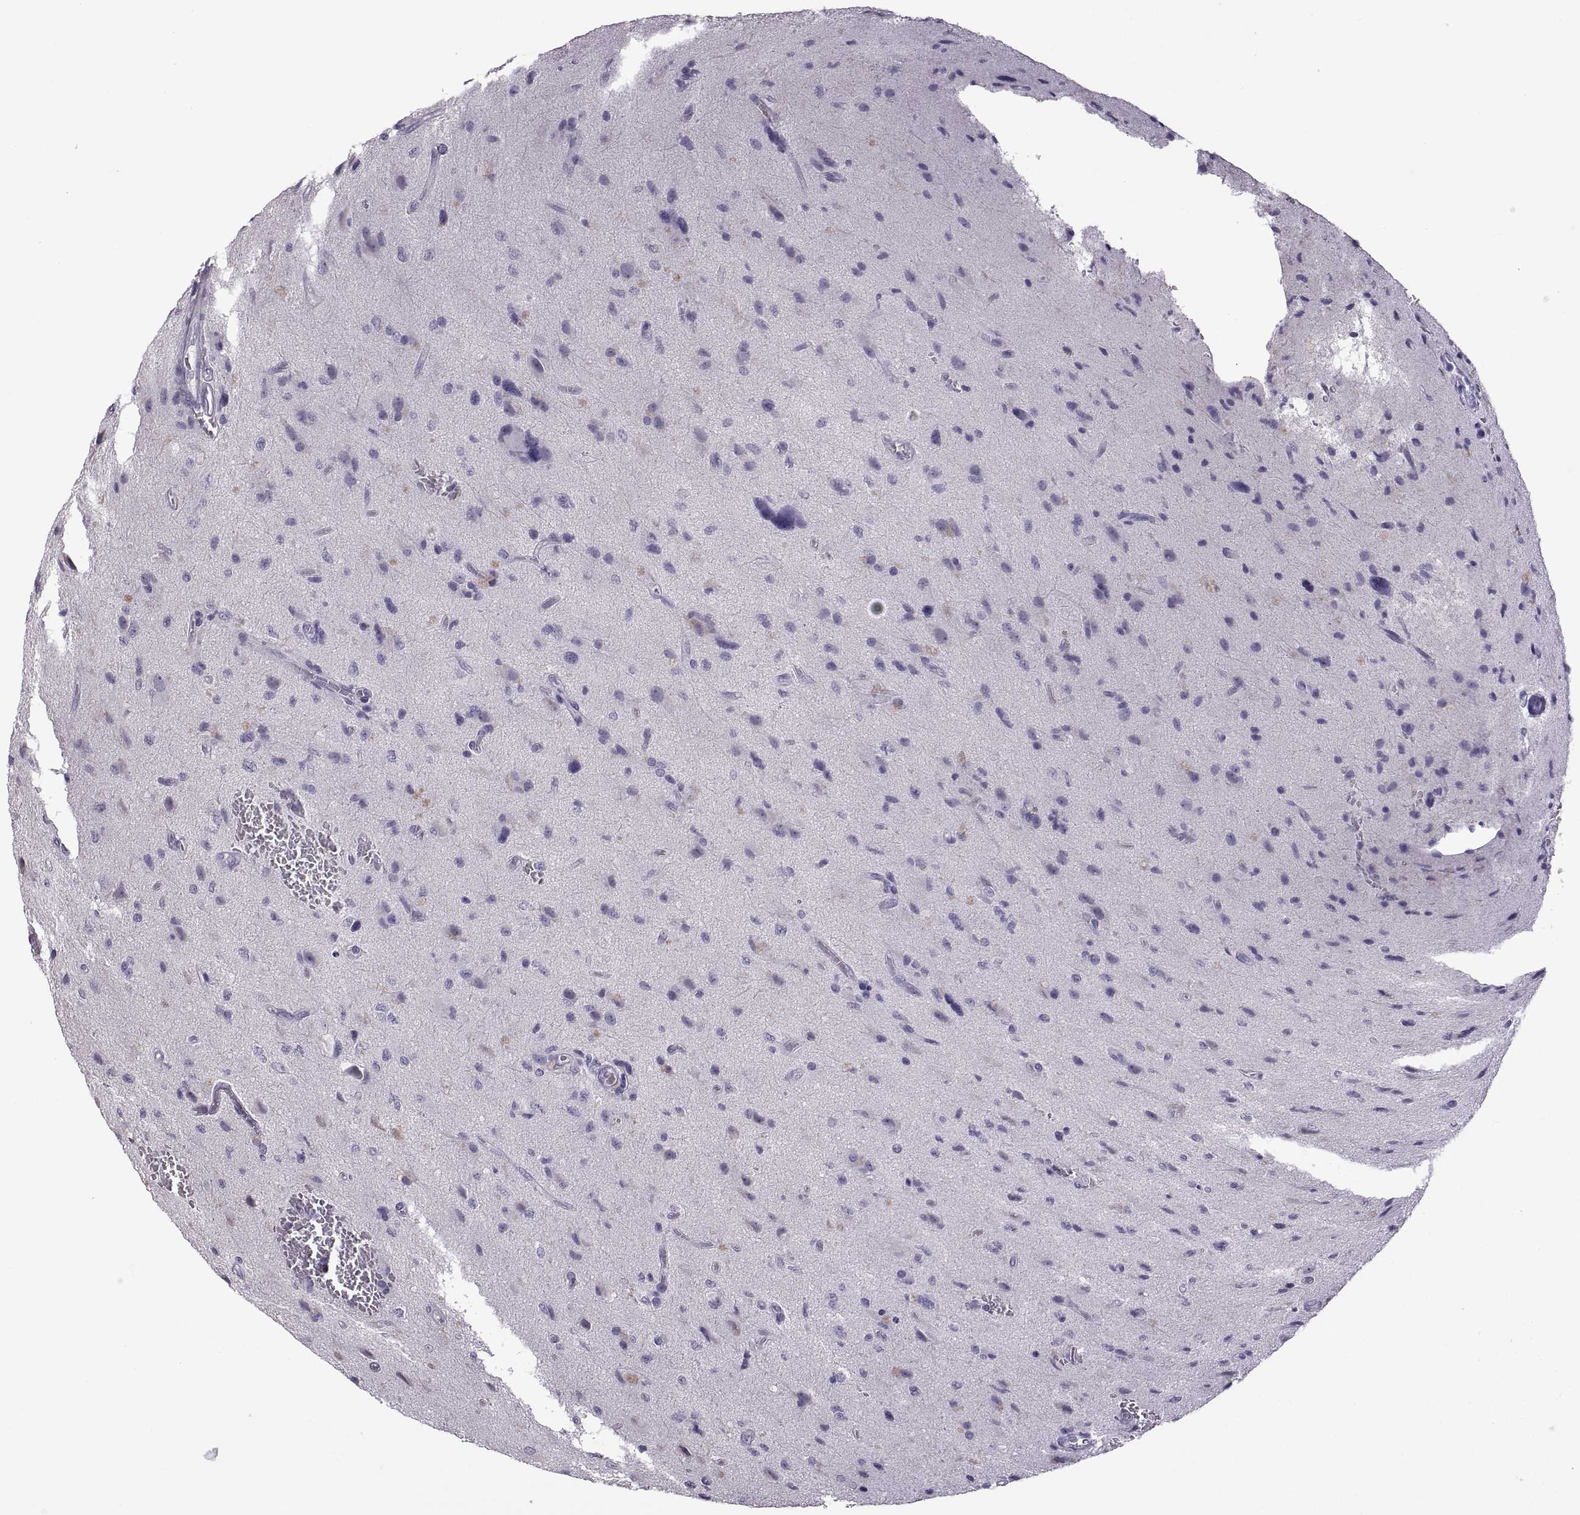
{"staining": {"intensity": "negative", "quantity": "none", "location": "none"}, "tissue": "glioma", "cell_type": "Tumor cells", "image_type": "cancer", "snomed": [{"axis": "morphology", "description": "Glioma, malignant, NOS"}, {"axis": "morphology", "description": "Glioma, malignant, High grade"}, {"axis": "topography", "description": "Brain"}], "caption": "Immunohistochemistry image of malignant glioma stained for a protein (brown), which shows no positivity in tumor cells. (IHC, brightfield microscopy, high magnification).", "gene": "RDM1", "patient": {"sex": "female", "age": 71}}